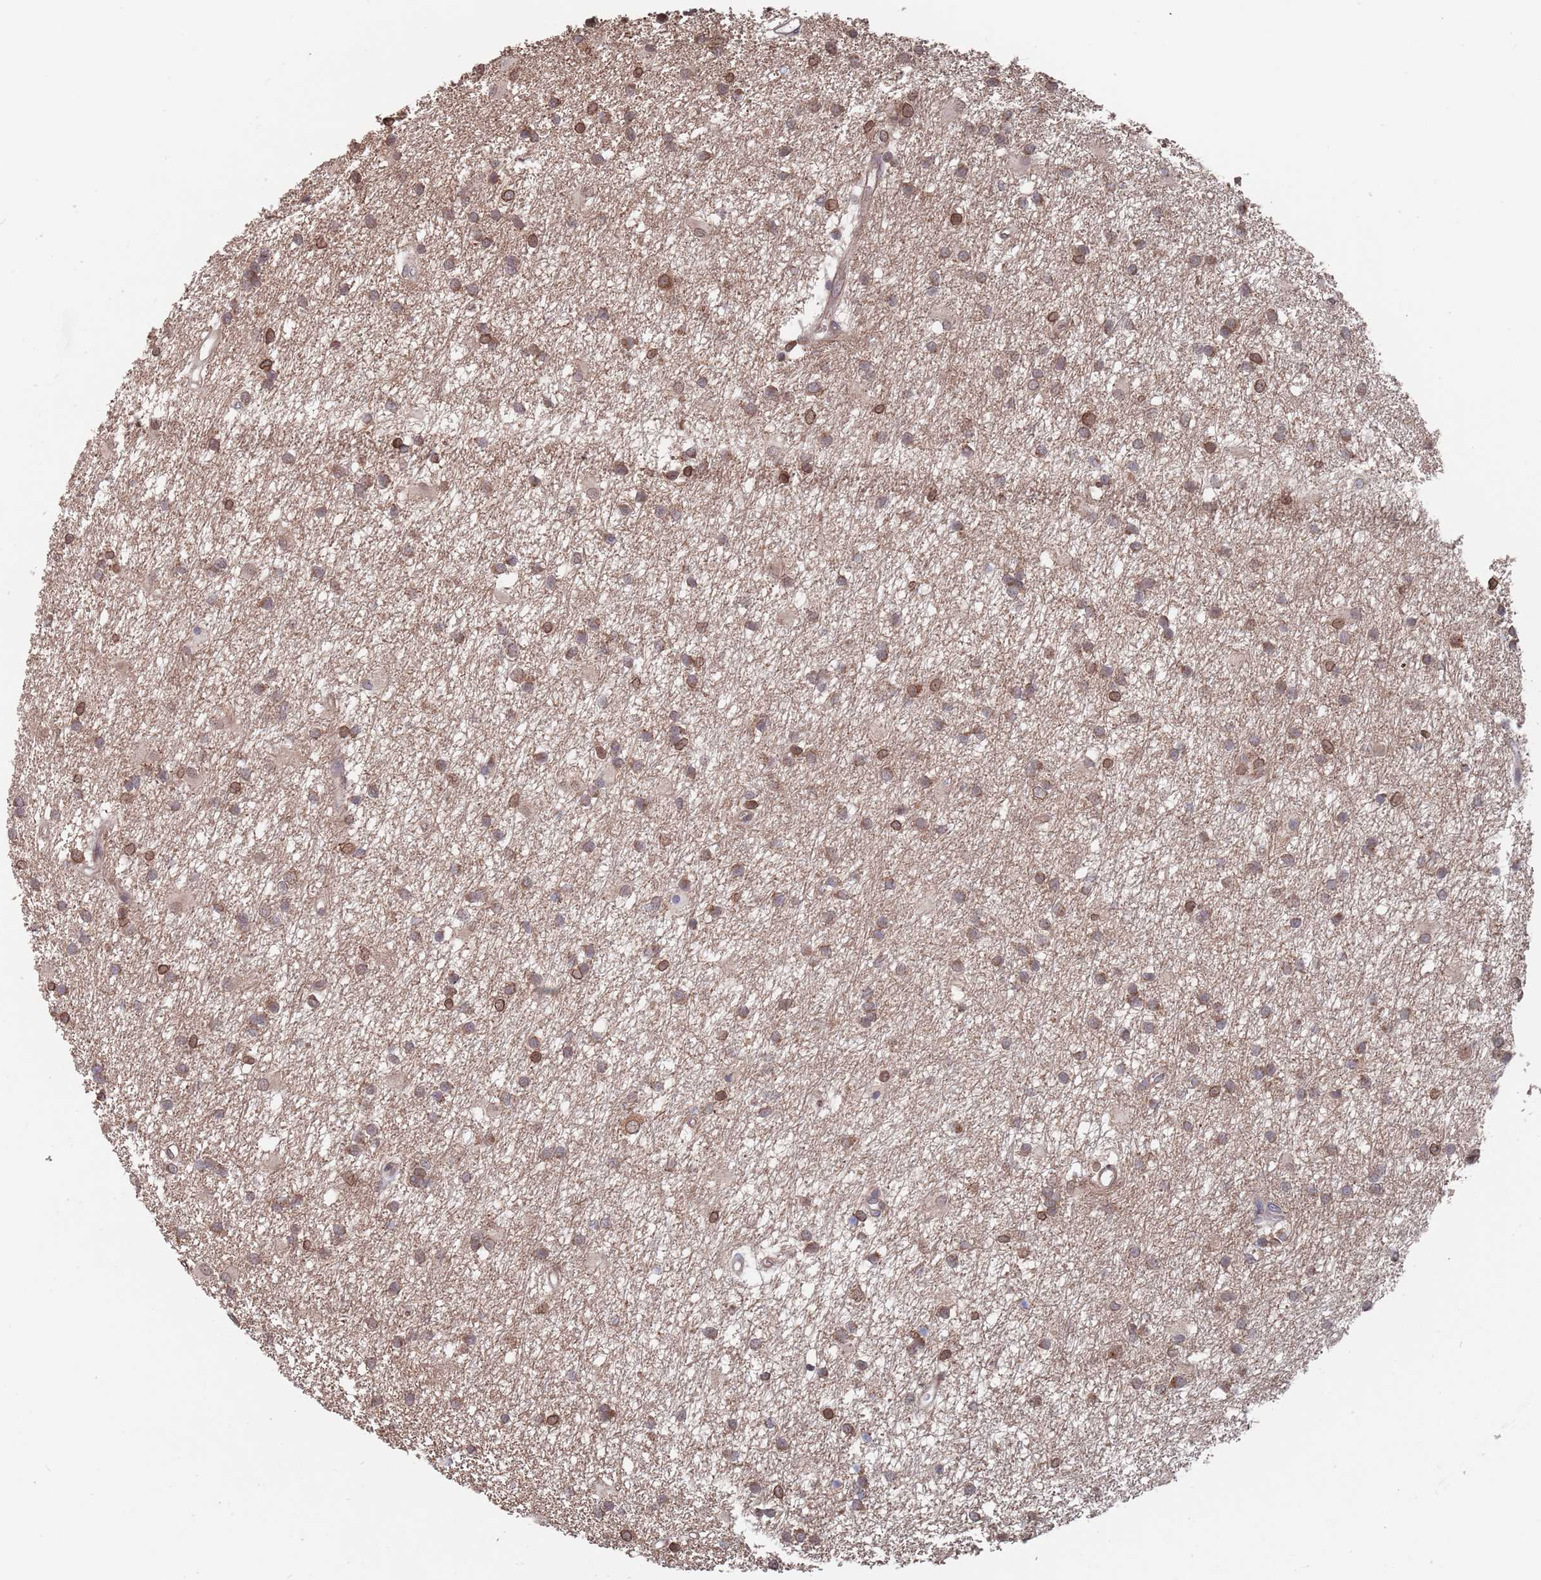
{"staining": {"intensity": "moderate", "quantity": ">75%", "location": "cytoplasmic/membranous"}, "tissue": "glioma", "cell_type": "Tumor cells", "image_type": "cancer", "snomed": [{"axis": "morphology", "description": "Glioma, malignant, High grade"}, {"axis": "topography", "description": "Brain"}], "caption": "Glioma stained for a protein shows moderate cytoplasmic/membranous positivity in tumor cells.", "gene": "SDHAF3", "patient": {"sex": "male", "age": 77}}